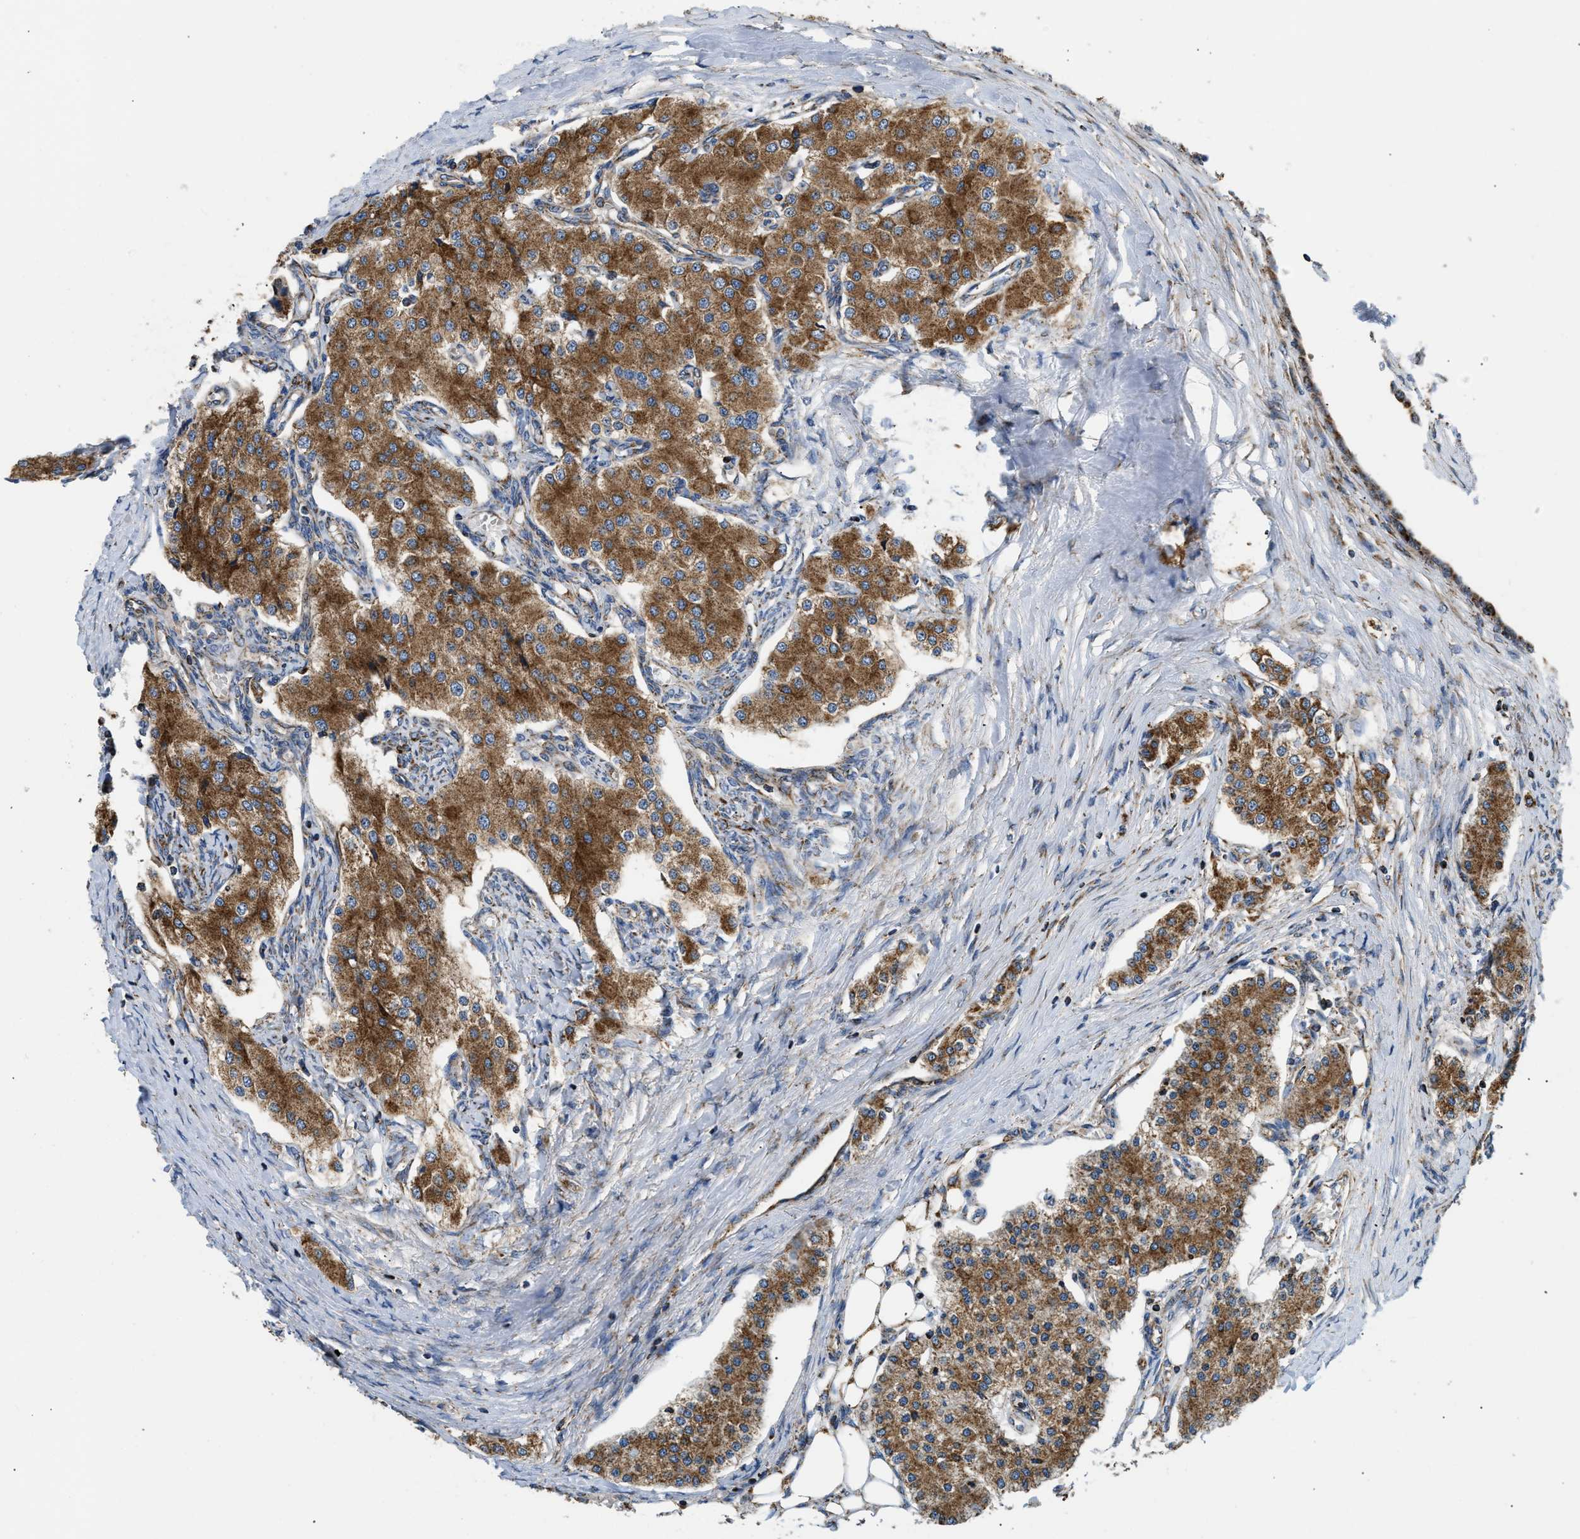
{"staining": {"intensity": "moderate", "quantity": ">75%", "location": "cytoplasmic/membranous"}, "tissue": "carcinoid", "cell_type": "Tumor cells", "image_type": "cancer", "snomed": [{"axis": "morphology", "description": "Carcinoid, malignant, NOS"}, {"axis": "topography", "description": "Colon"}], "caption": "An immunohistochemistry image of tumor tissue is shown. Protein staining in brown labels moderate cytoplasmic/membranous positivity in carcinoid within tumor cells. (DAB IHC, brown staining for protein, blue staining for nuclei).", "gene": "OPTN", "patient": {"sex": "female", "age": 52}}